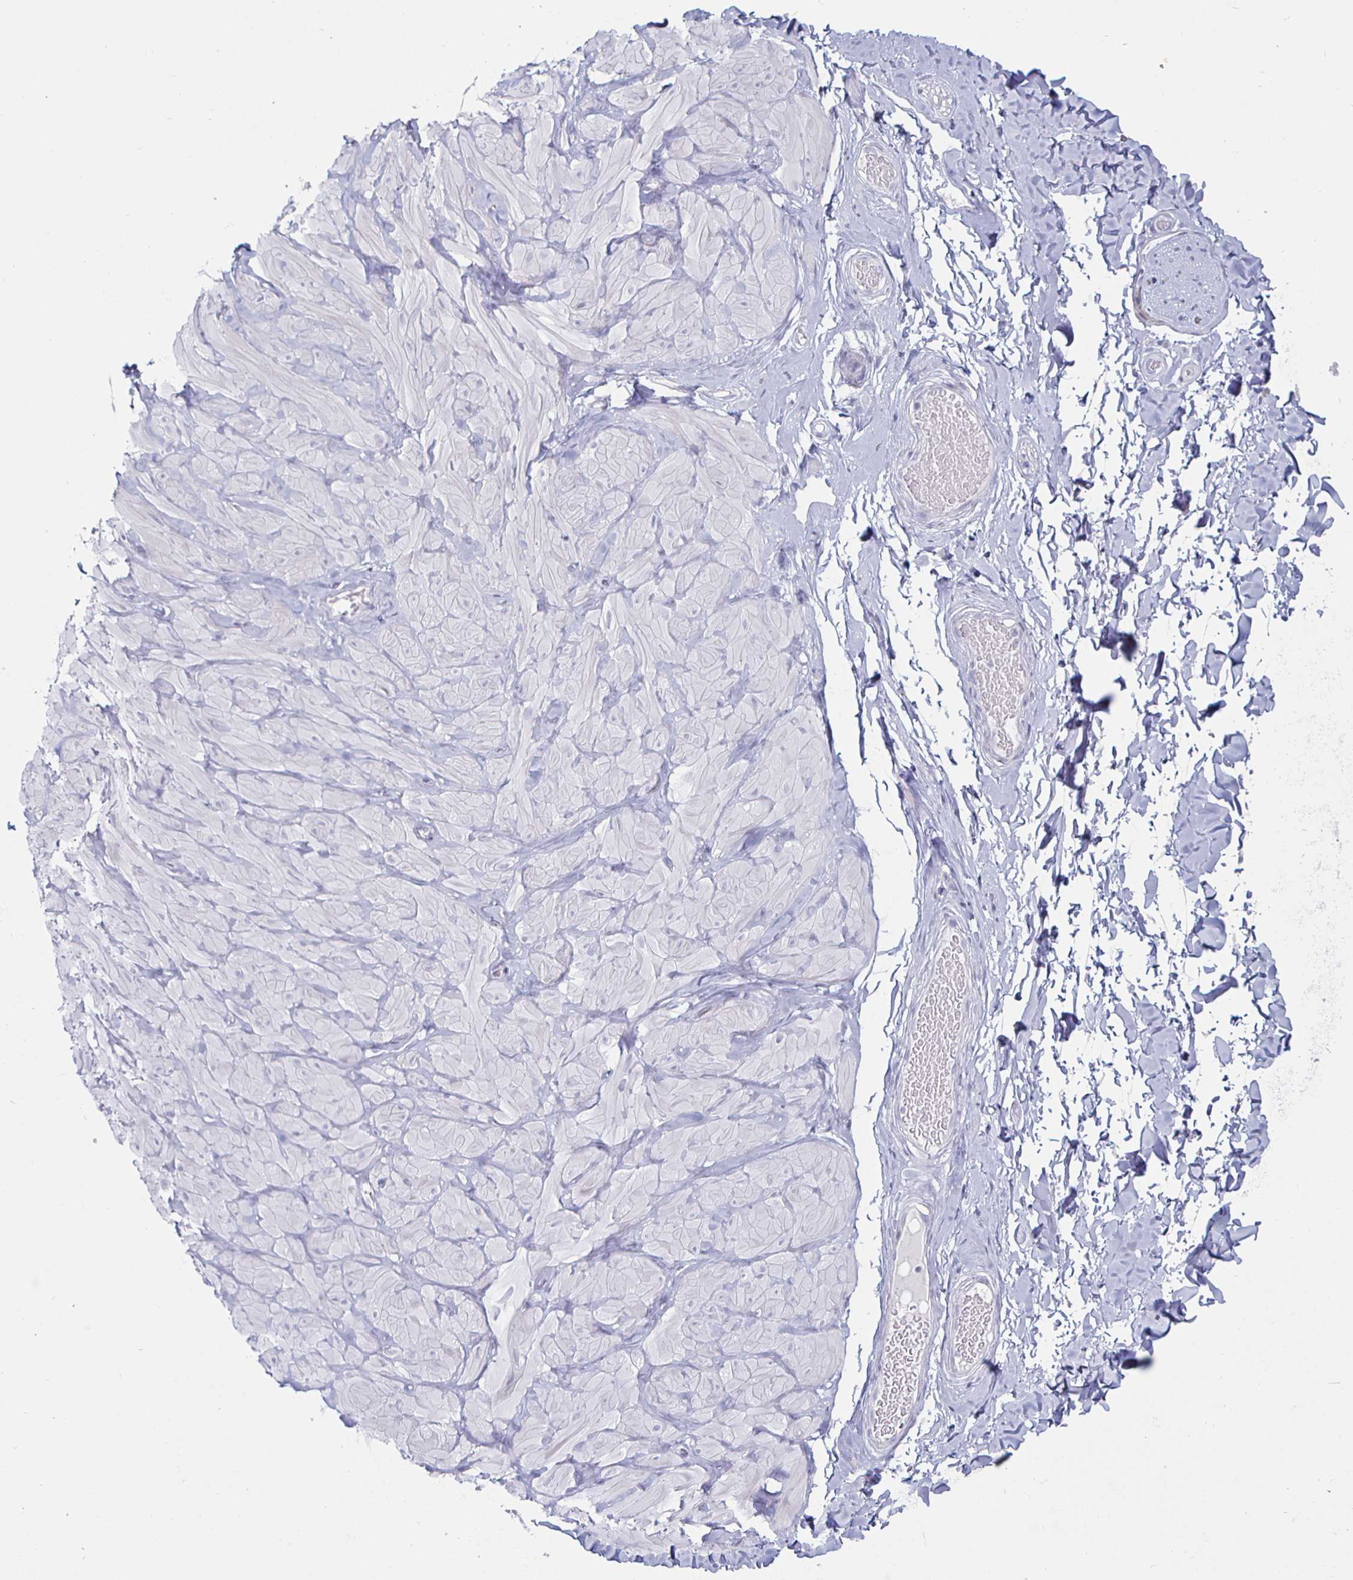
{"staining": {"intensity": "negative", "quantity": "none", "location": "none"}, "tissue": "soft tissue", "cell_type": "Fibroblasts", "image_type": "normal", "snomed": [{"axis": "morphology", "description": "Normal tissue, NOS"}, {"axis": "topography", "description": "Soft tissue"}, {"axis": "topography", "description": "Adipose tissue"}, {"axis": "topography", "description": "Vascular tissue"}, {"axis": "topography", "description": "Peripheral nerve tissue"}], "caption": "A photomicrograph of human soft tissue is negative for staining in fibroblasts. (DAB (3,3'-diaminobenzidine) immunohistochemistry visualized using brightfield microscopy, high magnification).", "gene": "DMRTB1", "patient": {"sex": "male", "age": 29}}